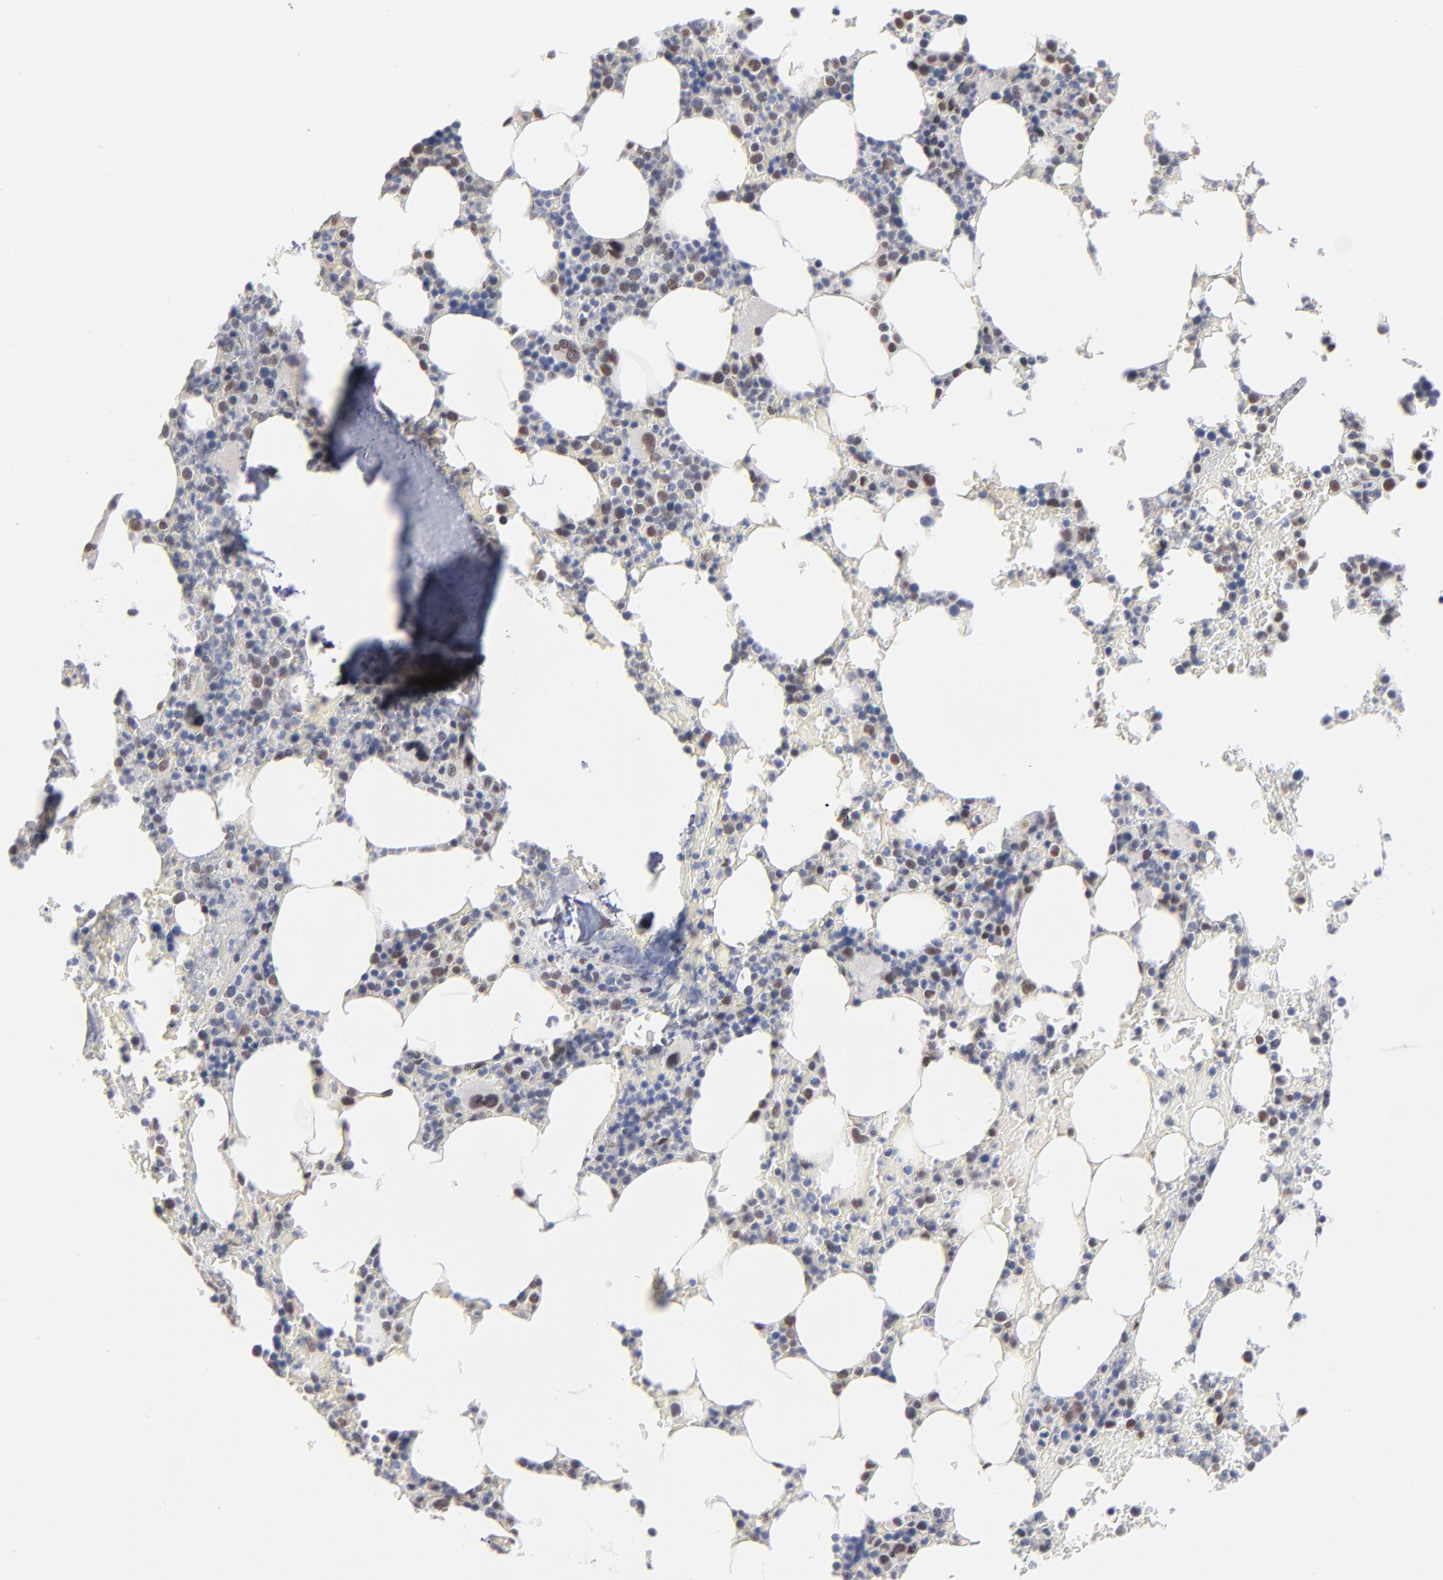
{"staining": {"intensity": "moderate", "quantity": "<25%", "location": "nuclear"}, "tissue": "bone marrow", "cell_type": "Hematopoietic cells", "image_type": "normal", "snomed": [{"axis": "morphology", "description": "Normal tissue, NOS"}, {"axis": "topography", "description": "Bone marrow"}], "caption": "DAB immunohistochemical staining of benign human bone marrow reveals moderate nuclear protein staining in about <25% of hematopoietic cells.", "gene": "MBIP", "patient": {"sex": "female", "age": 66}}